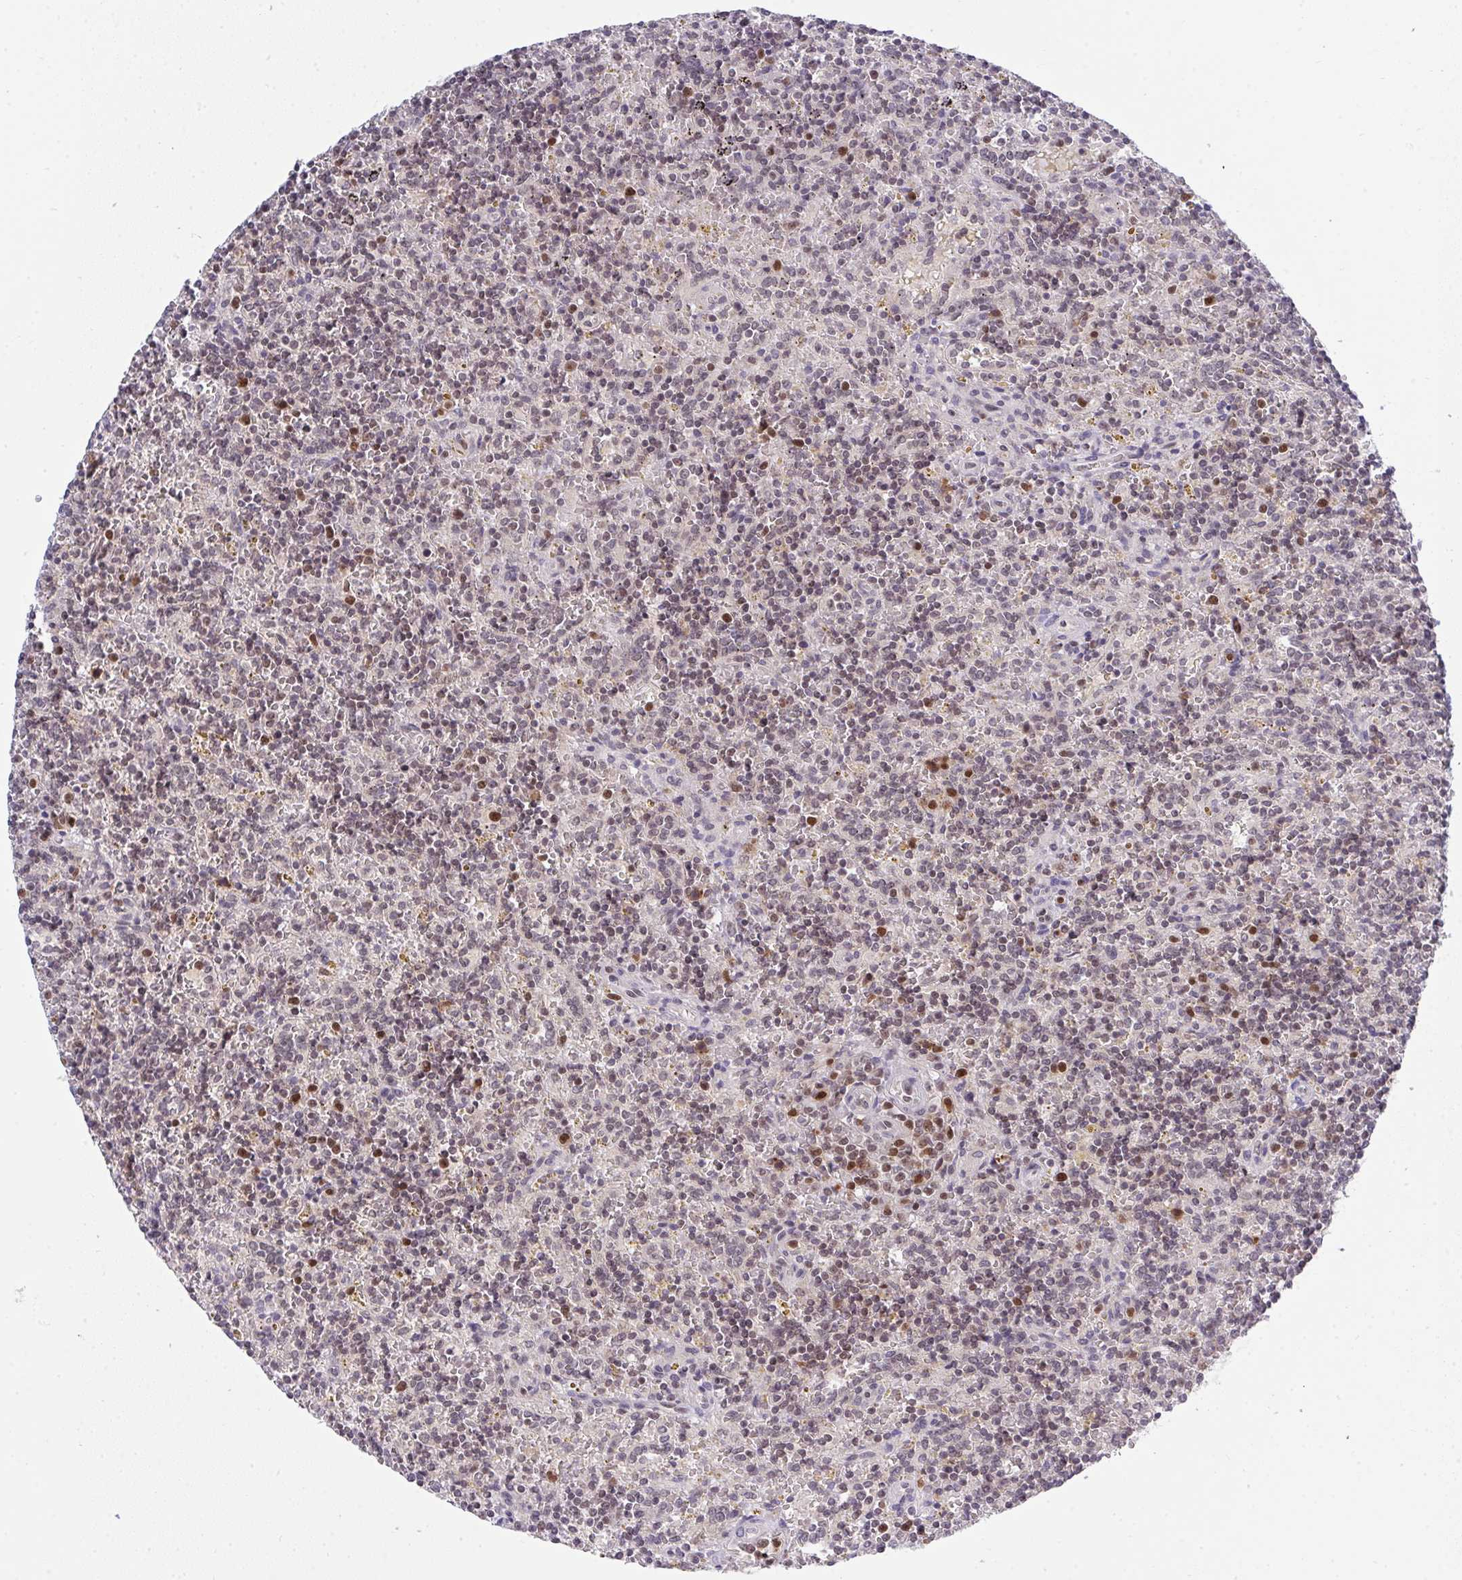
{"staining": {"intensity": "negative", "quantity": "none", "location": "none"}, "tissue": "lymphoma", "cell_type": "Tumor cells", "image_type": "cancer", "snomed": [{"axis": "morphology", "description": "Malignant lymphoma, non-Hodgkin's type, Low grade"}, {"axis": "topography", "description": "Spleen"}], "caption": "An immunohistochemistry (IHC) histopathology image of malignant lymphoma, non-Hodgkin's type (low-grade) is shown. There is no staining in tumor cells of malignant lymphoma, non-Hodgkin's type (low-grade). The staining was performed using DAB (3,3'-diaminobenzidine) to visualize the protein expression in brown, while the nuclei were stained in blue with hematoxylin (Magnification: 20x).", "gene": "RFC4", "patient": {"sex": "male", "age": 67}}